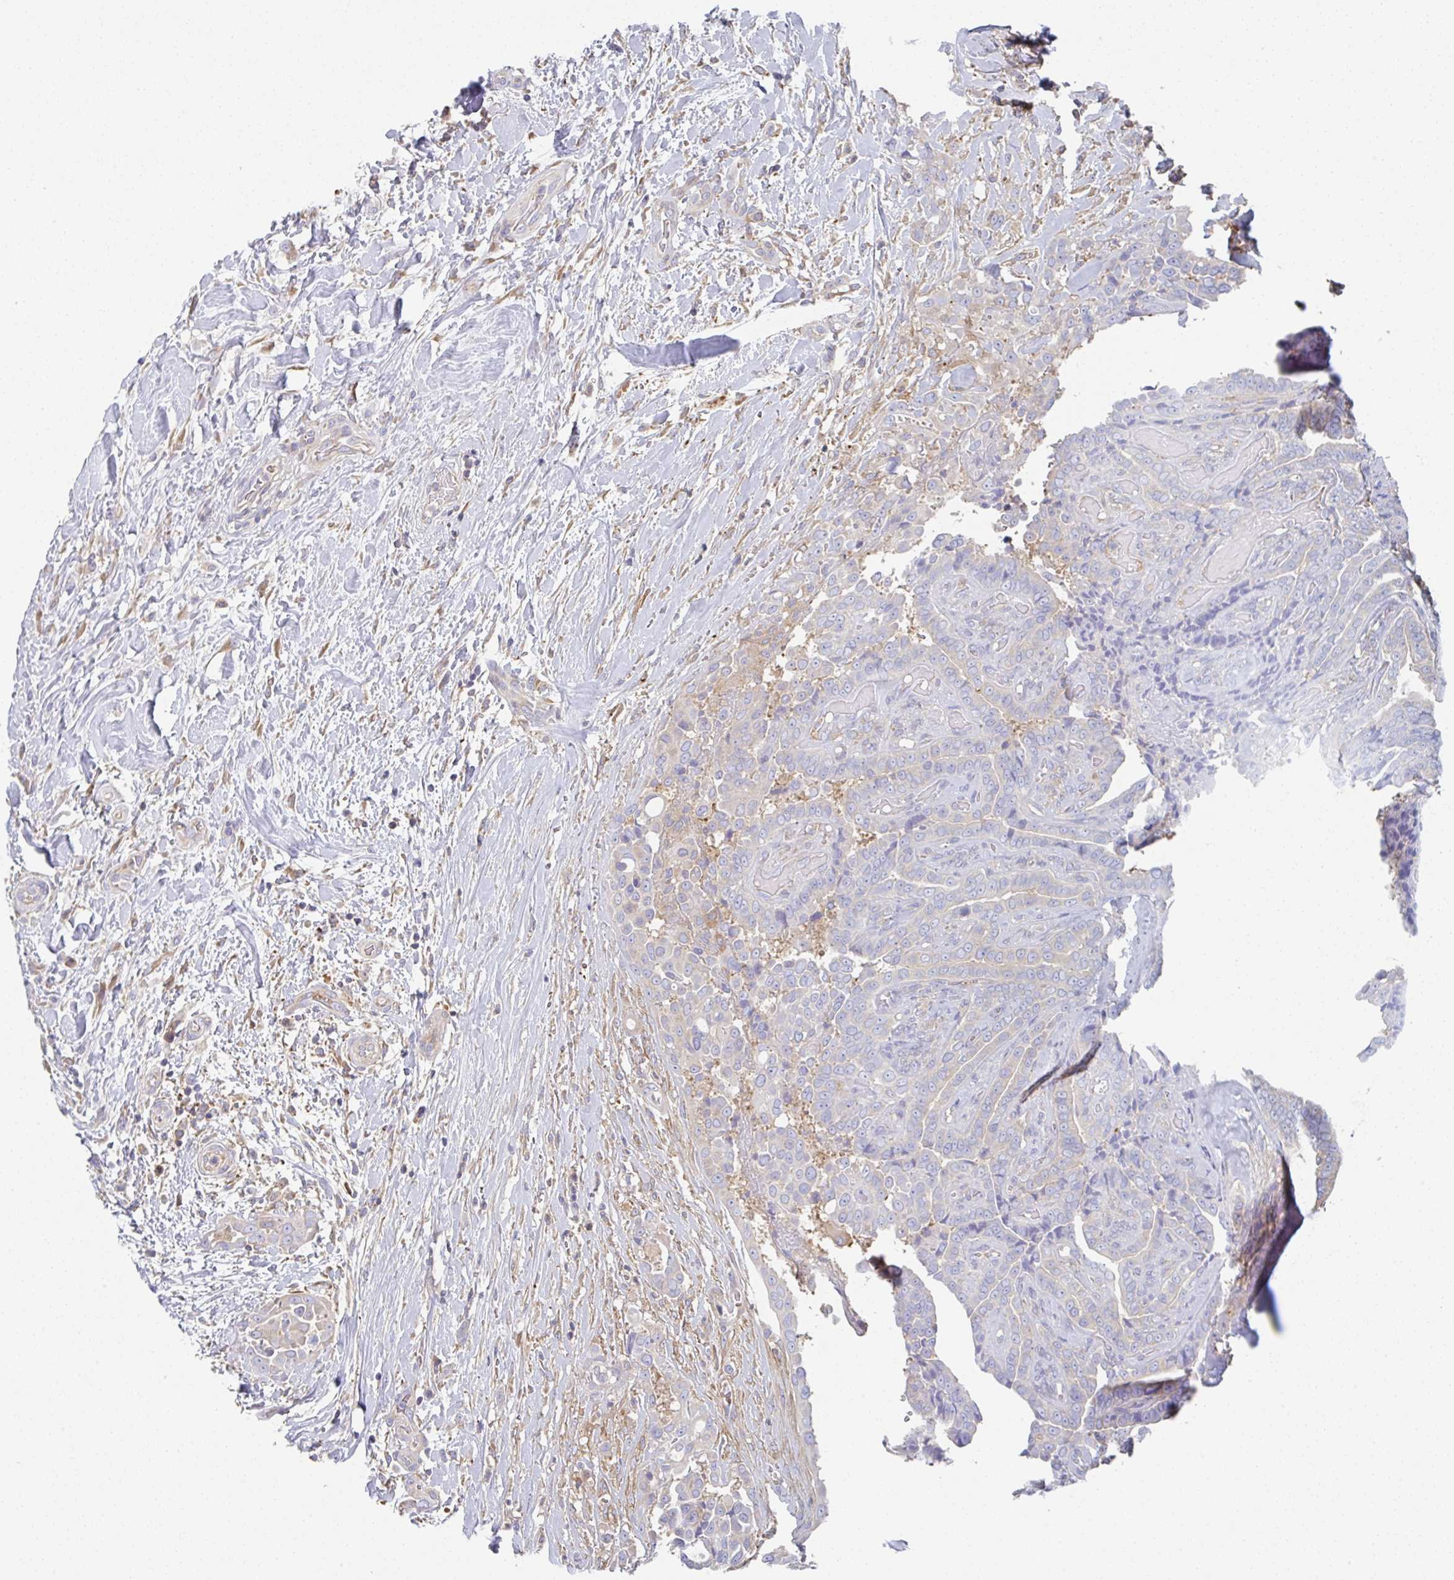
{"staining": {"intensity": "negative", "quantity": "none", "location": "none"}, "tissue": "thyroid cancer", "cell_type": "Tumor cells", "image_type": "cancer", "snomed": [{"axis": "morphology", "description": "Papillary adenocarcinoma, NOS"}, {"axis": "topography", "description": "Thyroid gland"}], "caption": "Thyroid papillary adenocarcinoma was stained to show a protein in brown. There is no significant expression in tumor cells.", "gene": "AMPD2", "patient": {"sex": "male", "age": 61}}